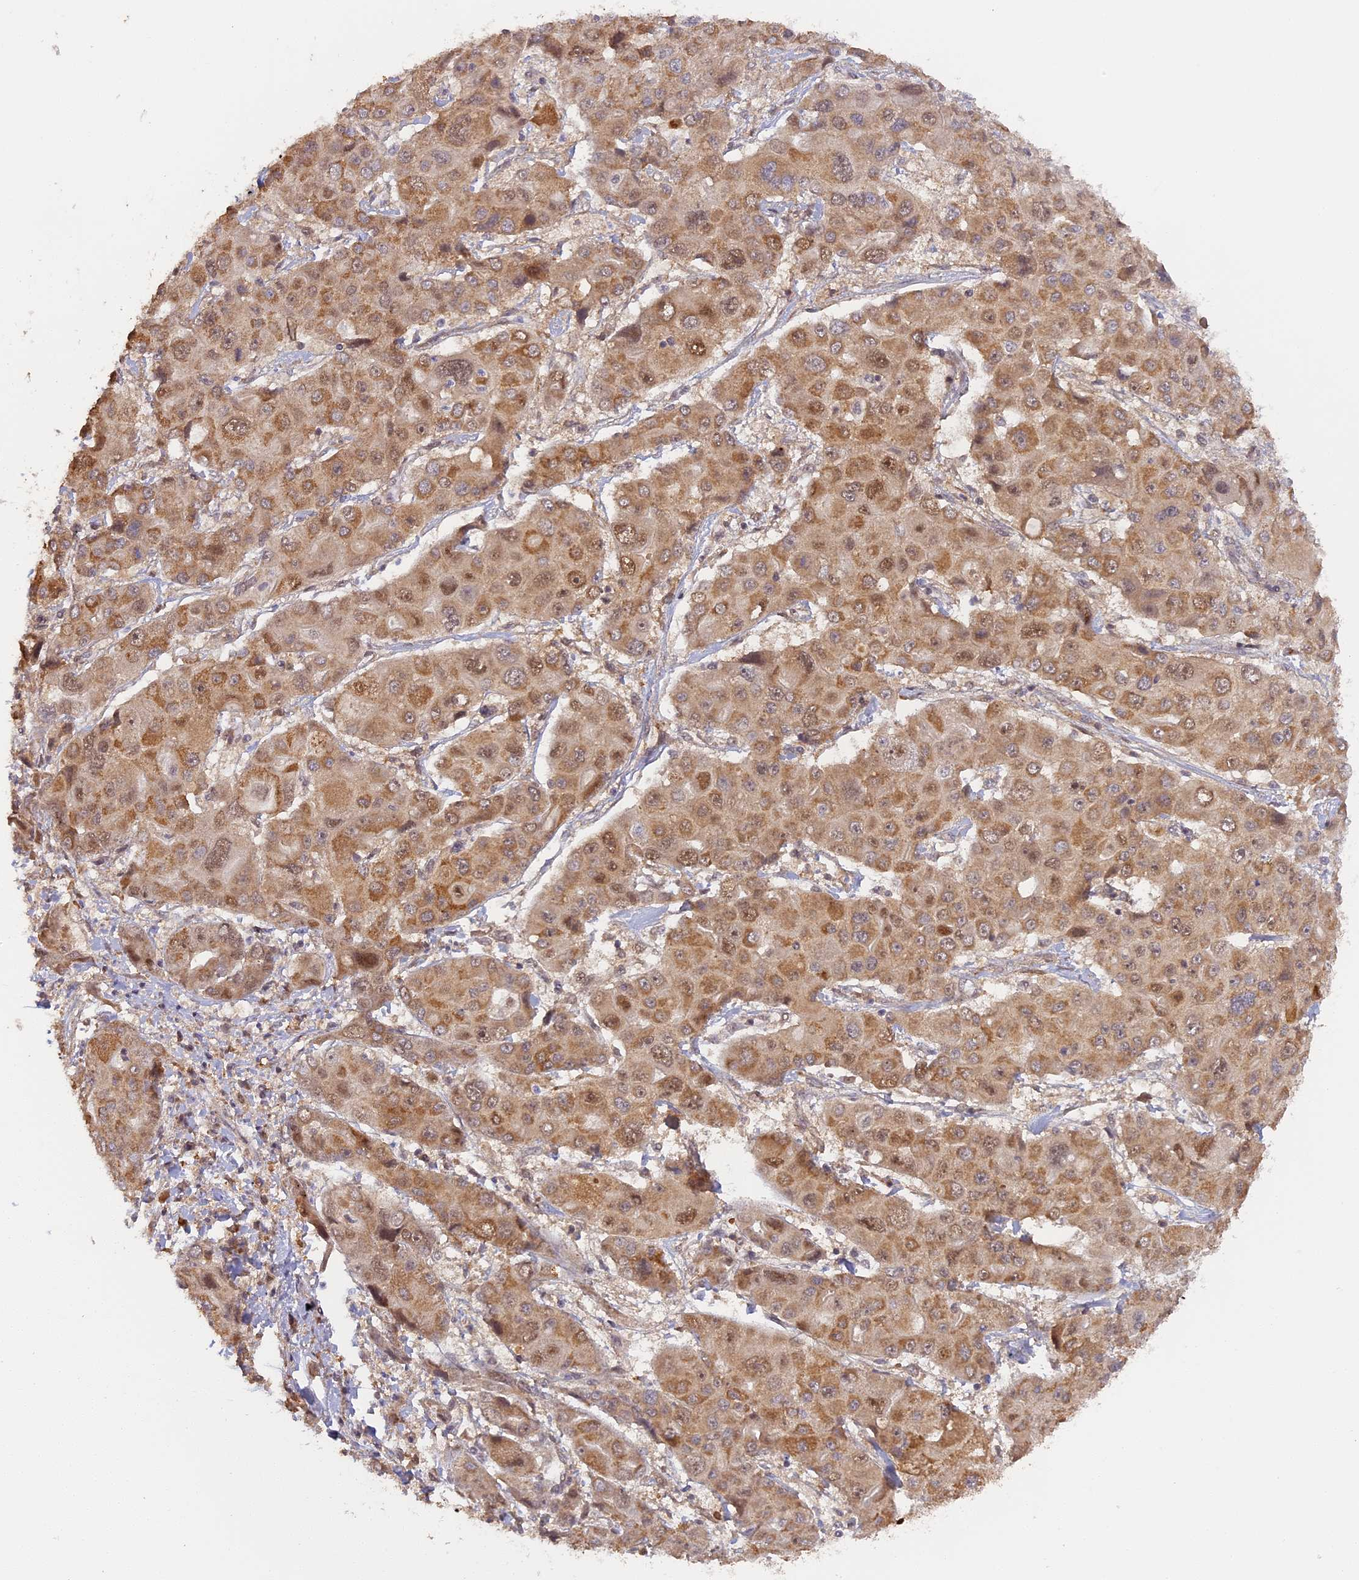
{"staining": {"intensity": "moderate", "quantity": ">75%", "location": "cytoplasmic/membranous,nuclear"}, "tissue": "liver cancer", "cell_type": "Tumor cells", "image_type": "cancer", "snomed": [{"axis": "morphology", "description": "Cholangiocarcinoma"}, {"axis": "topography", "description": "Liver"}], "caption": "An image of human liver cholangiocarcinoma stained for a protein demonstrates moderate cytoplasmic/membranous and nuclear brown staining in tumor cells. Using DAB (brown) and hematoxylin (blue) stains, captured at high magnification using brightfield microscopy.", "gene": "MYBL2", "patient": {"sex": "male", "age": 67}}